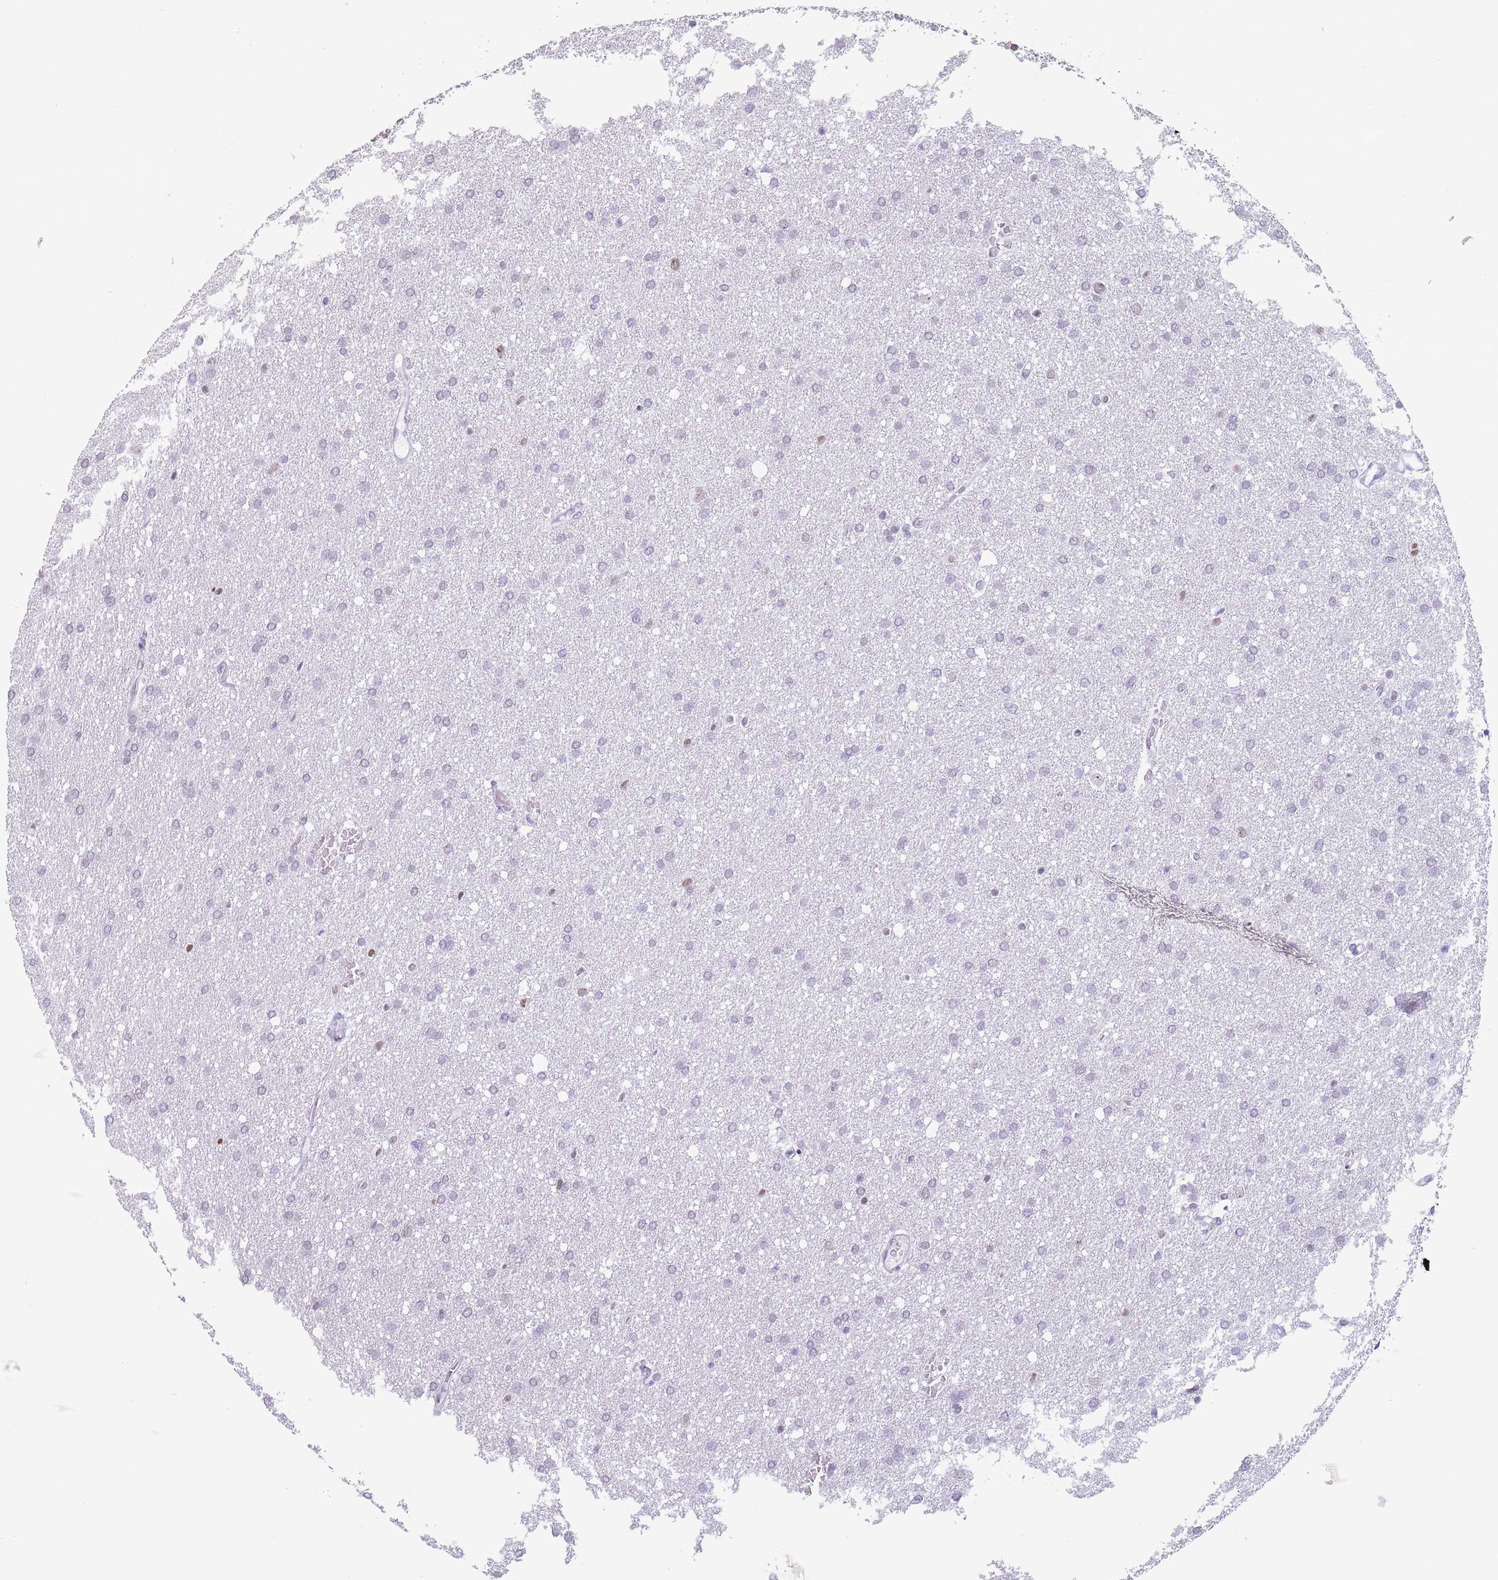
{"staining": {"intensity": "negative", "quantity": "none", "location": "none"}, "tissue": "glioma", "cell_type": "Tumor cells", "image_type": "cancer", "snomed": [{"axis": "morphology", "description": "Glioma, malignant, High grade"}, {"axis": "topography", "description": "Cerebral cortex"}], "caption": "DAB (3,3'-diaminobenzidine) immunohistochemical staining of malignant high-grade glioma reveals no significant staining in tumor cells.", "gene": "FAM104B", "patient": {"sex": "female", "age": 36}}